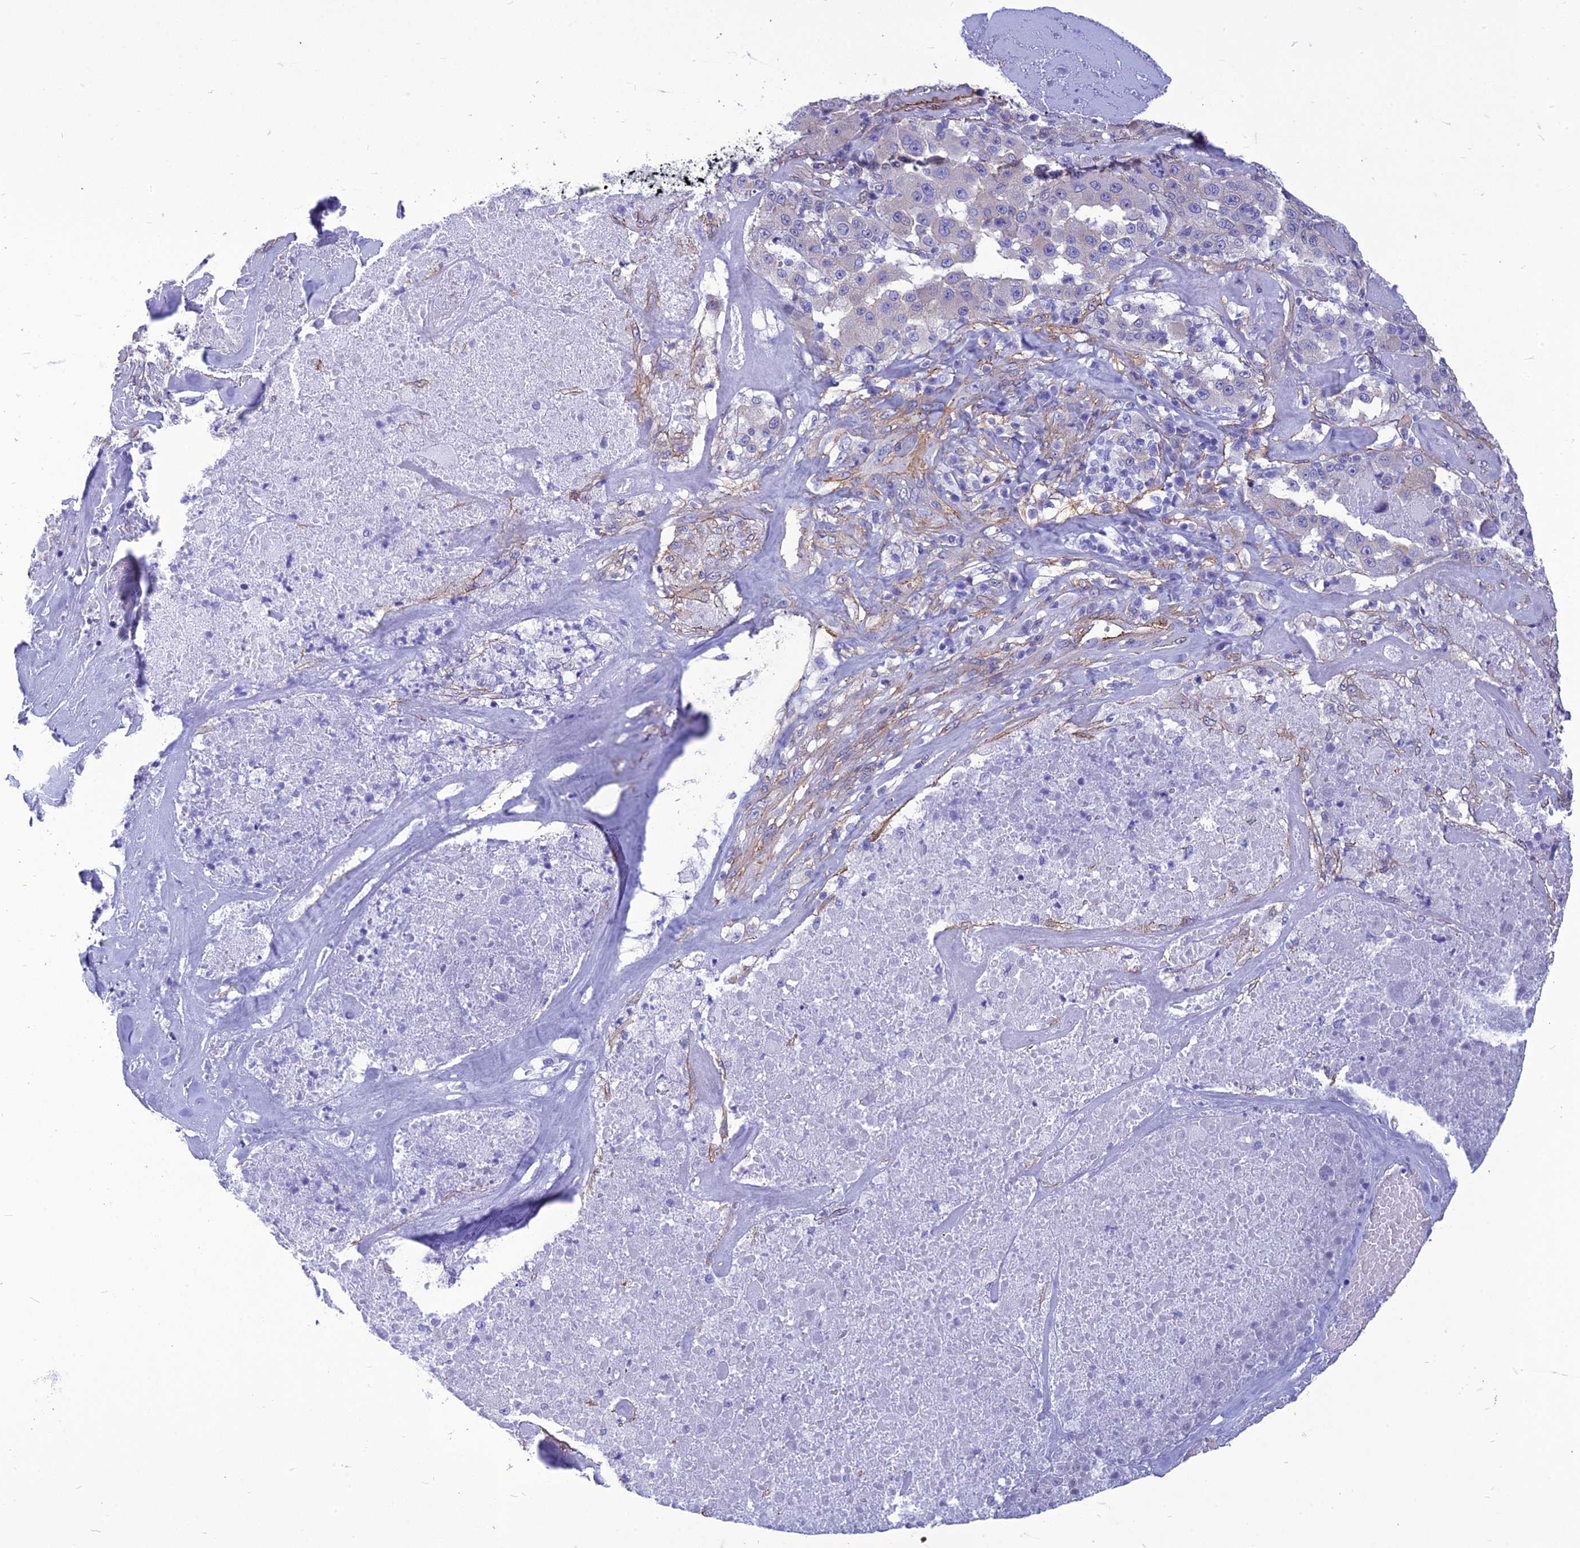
{"staining": {"intensity": "weak", "quantity": "<25%", "location": "cytoplasmic/membranous"}, "tissue": "melanoma", "cell_type": "Tumor cells", "image_type": "cancer", "snomed": [{"axis": "morphology", "description": "Malignant melanoma, Metastatic site"}, {"axis": "topography", "description": "Lymph node"}], "caption": "Tumor cells show no significant positivity in melanoma.", "gene": "NKD1", "patient": {"sex": "male", "age": 62}}